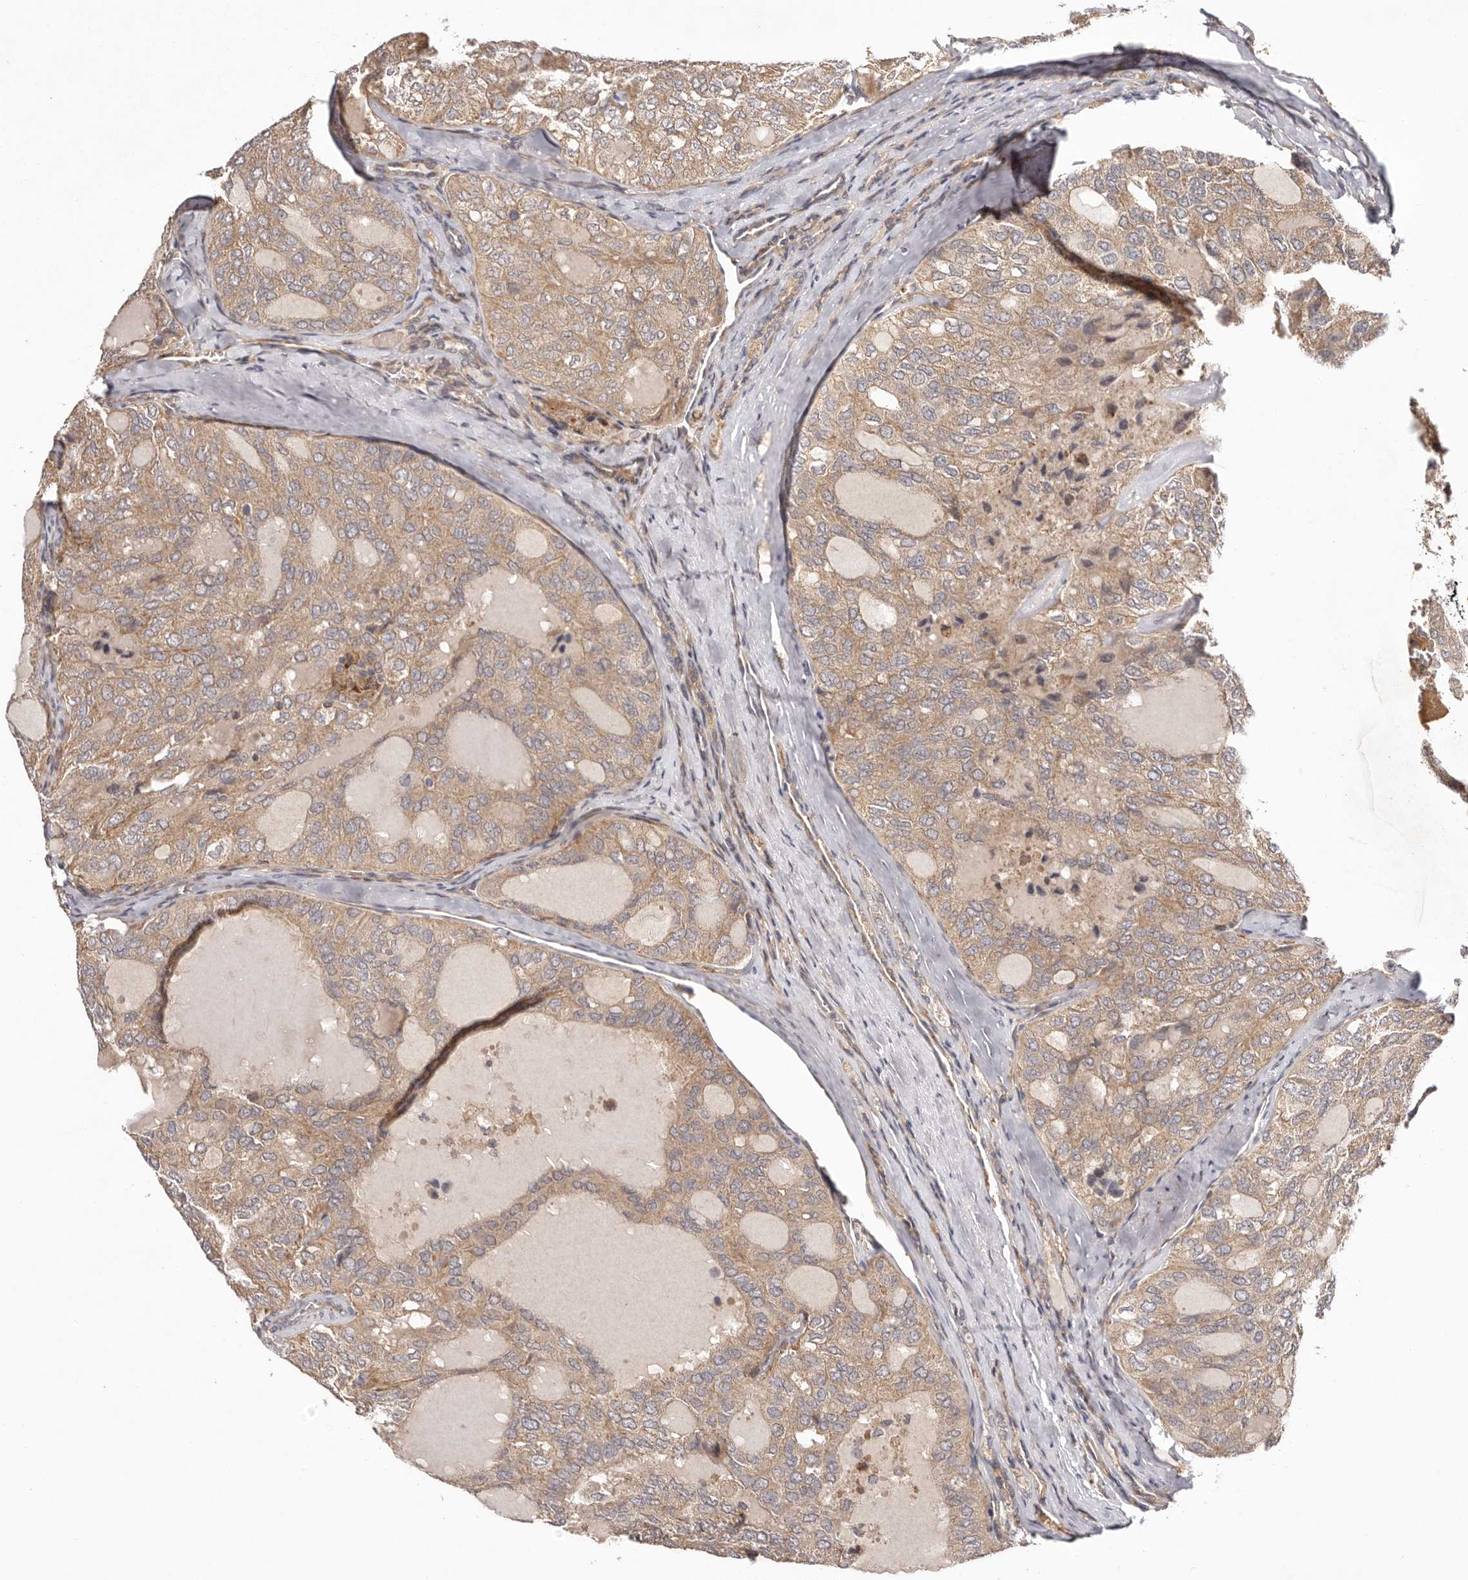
{"staining": {"intensity": "moderate", "quantity": ">75%", "location": "cytoplasmic/membranous"}, "tissue": "thyroid cancer", "cell_type": "Tumor cells", "image_type": "cancer", "snomed": [{"axis": "morphology", "description": "Follicular adenoma carcinoma, NOS"}, {"axis": "topography", "description": "Thyroid gland"}], "caption": "Immunohistochemistry (IHC) micrograph of neoplastic tissue: human thyroid cancer (follicular adenoma carcinoma) stained using immunohistochemistry demonstrates medium levels of moderate protein expression localized specifically in the cytoplasmic/membranous of tumor cells, appearing as a cytoplasmic/membranous brown color.", "gene": "UBR2", "patient": {"sex": "male", "age": 75}}